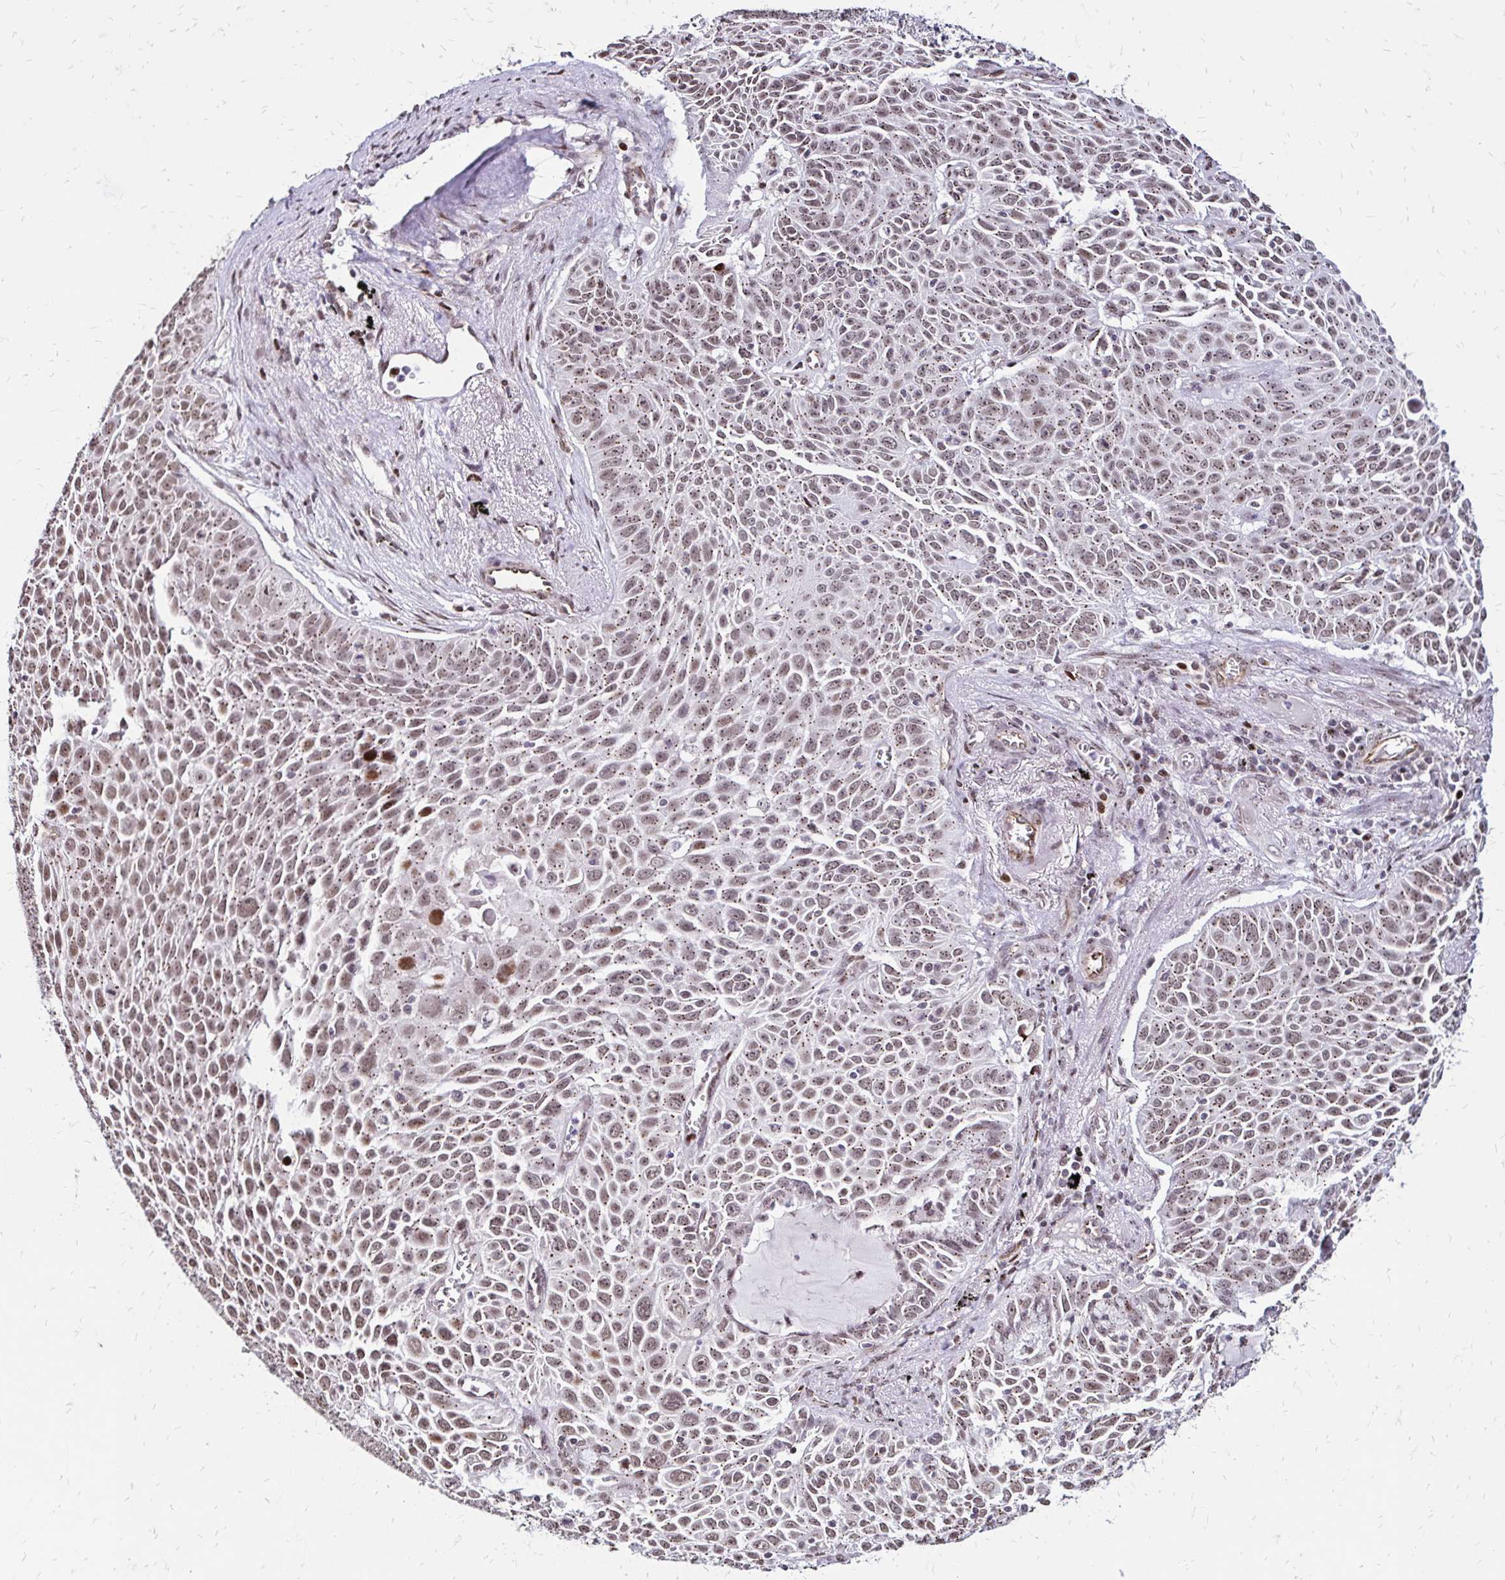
{"staining": {"intensity": "moderate", "quantity": ">75%", "location": "cytoplasmic/membranous,nuclear"}, "tissue": "lung cancer", "cell_type": "Tumor cells", "image_type": "cancer", "snomed": [{"axis": "morphology", "description": "Squamous cell carcinoma, NOS"}, {"axis": "morphology", "description": "Squamous cell carcinoma, metastatic, NOS"}, {"axis": "topography", "description": "Lymph node"}, {"axis": "topography", "description": "Lung"}], "caption": "Protein expression analysis of human squamous cell carcinoma (lung) reveals moderate cytoplasmic/membranous and nuclear staining in approximately >75% of tumor cells.", "gene": "TOB1", "patient": {"sex": "female", "age": 62}}